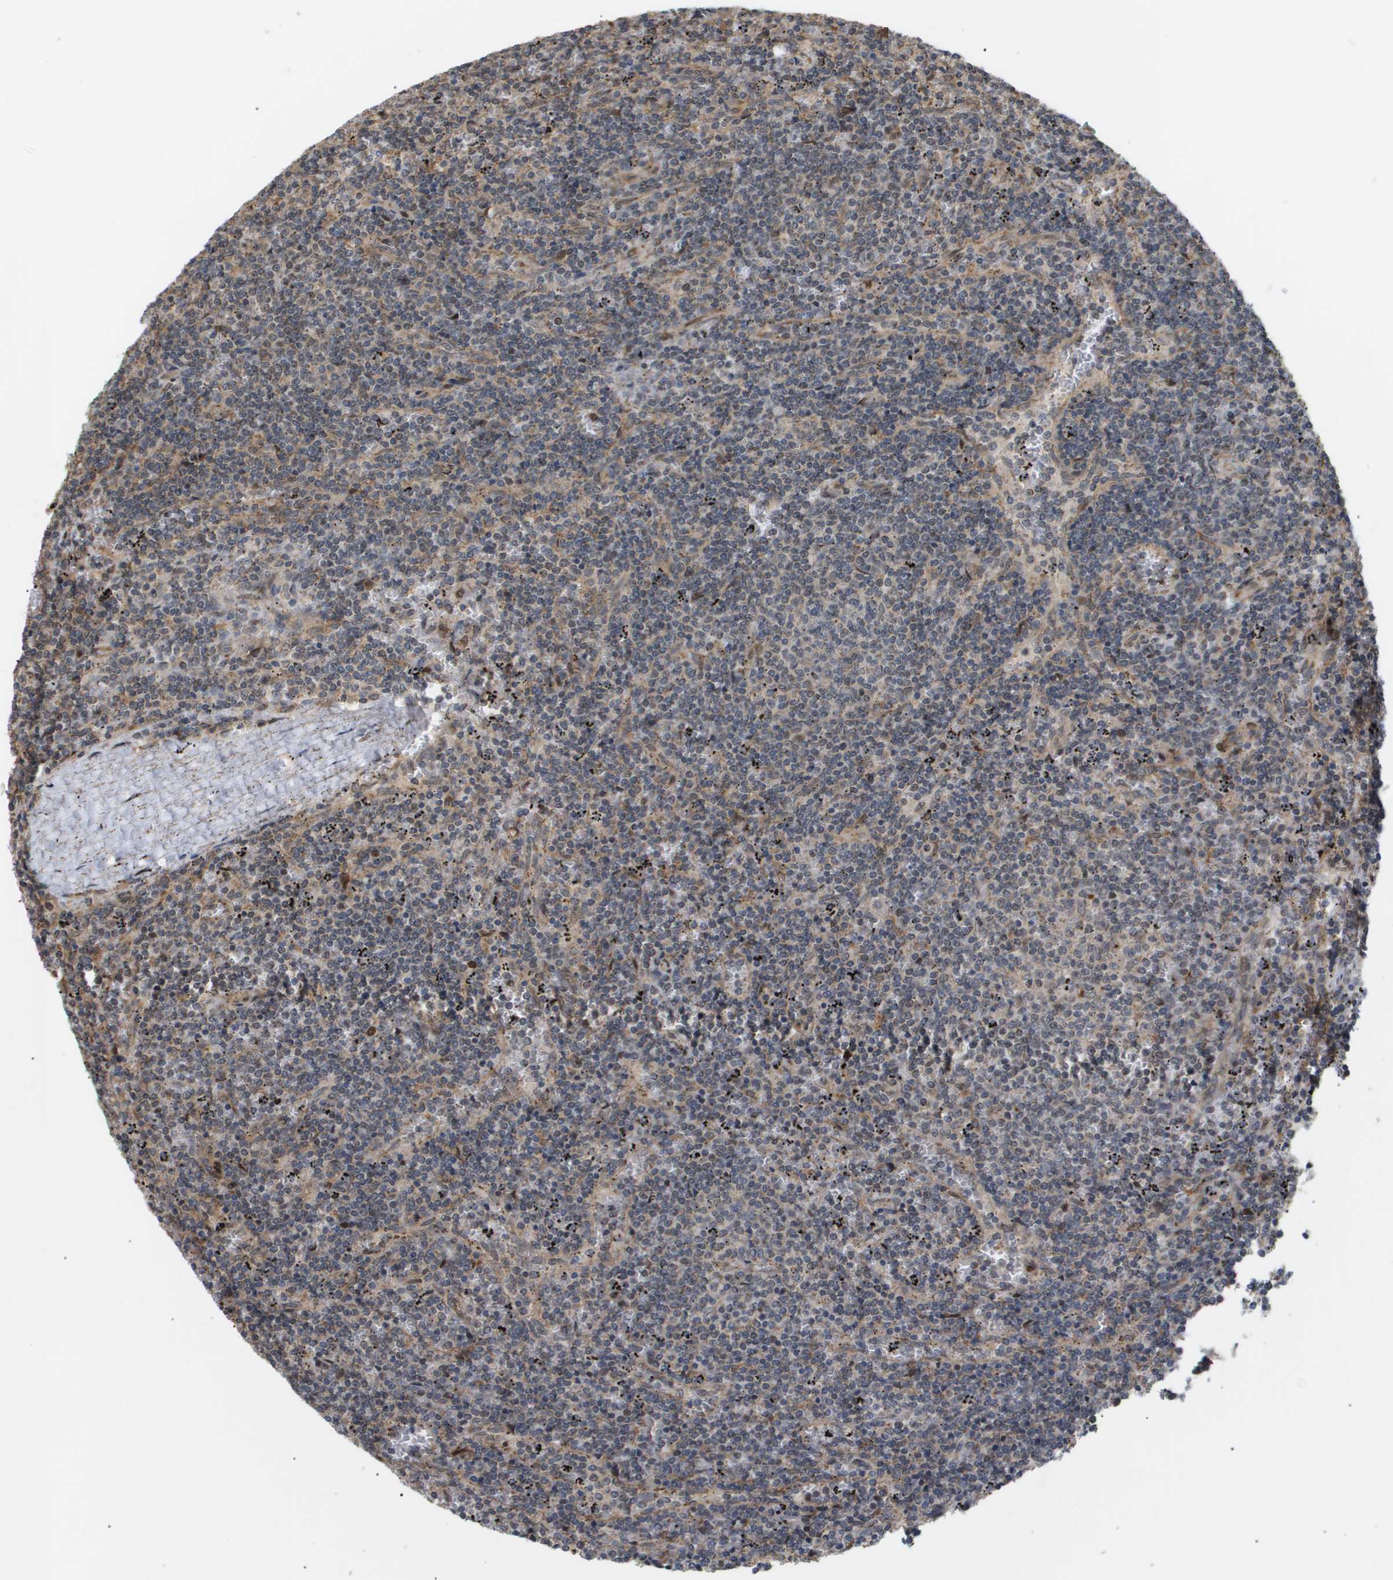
{"staining": {"intensity": "negative", "quantity": "none", "location": "none"}, "tissue": "lymphoma", "cell_type": "Tumor cells", "image_type": "cancer", "snomed": [{"axis": "morphology", "description": "Malignant lymphoma, non-Hodgkin's type, Low grade"}, {"axis": "topography", "description": "Spleen"}], "caption": "Immunohistochemistry histopathology image of human lymphoma stained for a protein (brown), which shows no staining in tumor cells.", "gene": "PDGFB", "patient": {"sex": "female", "age": 50}}